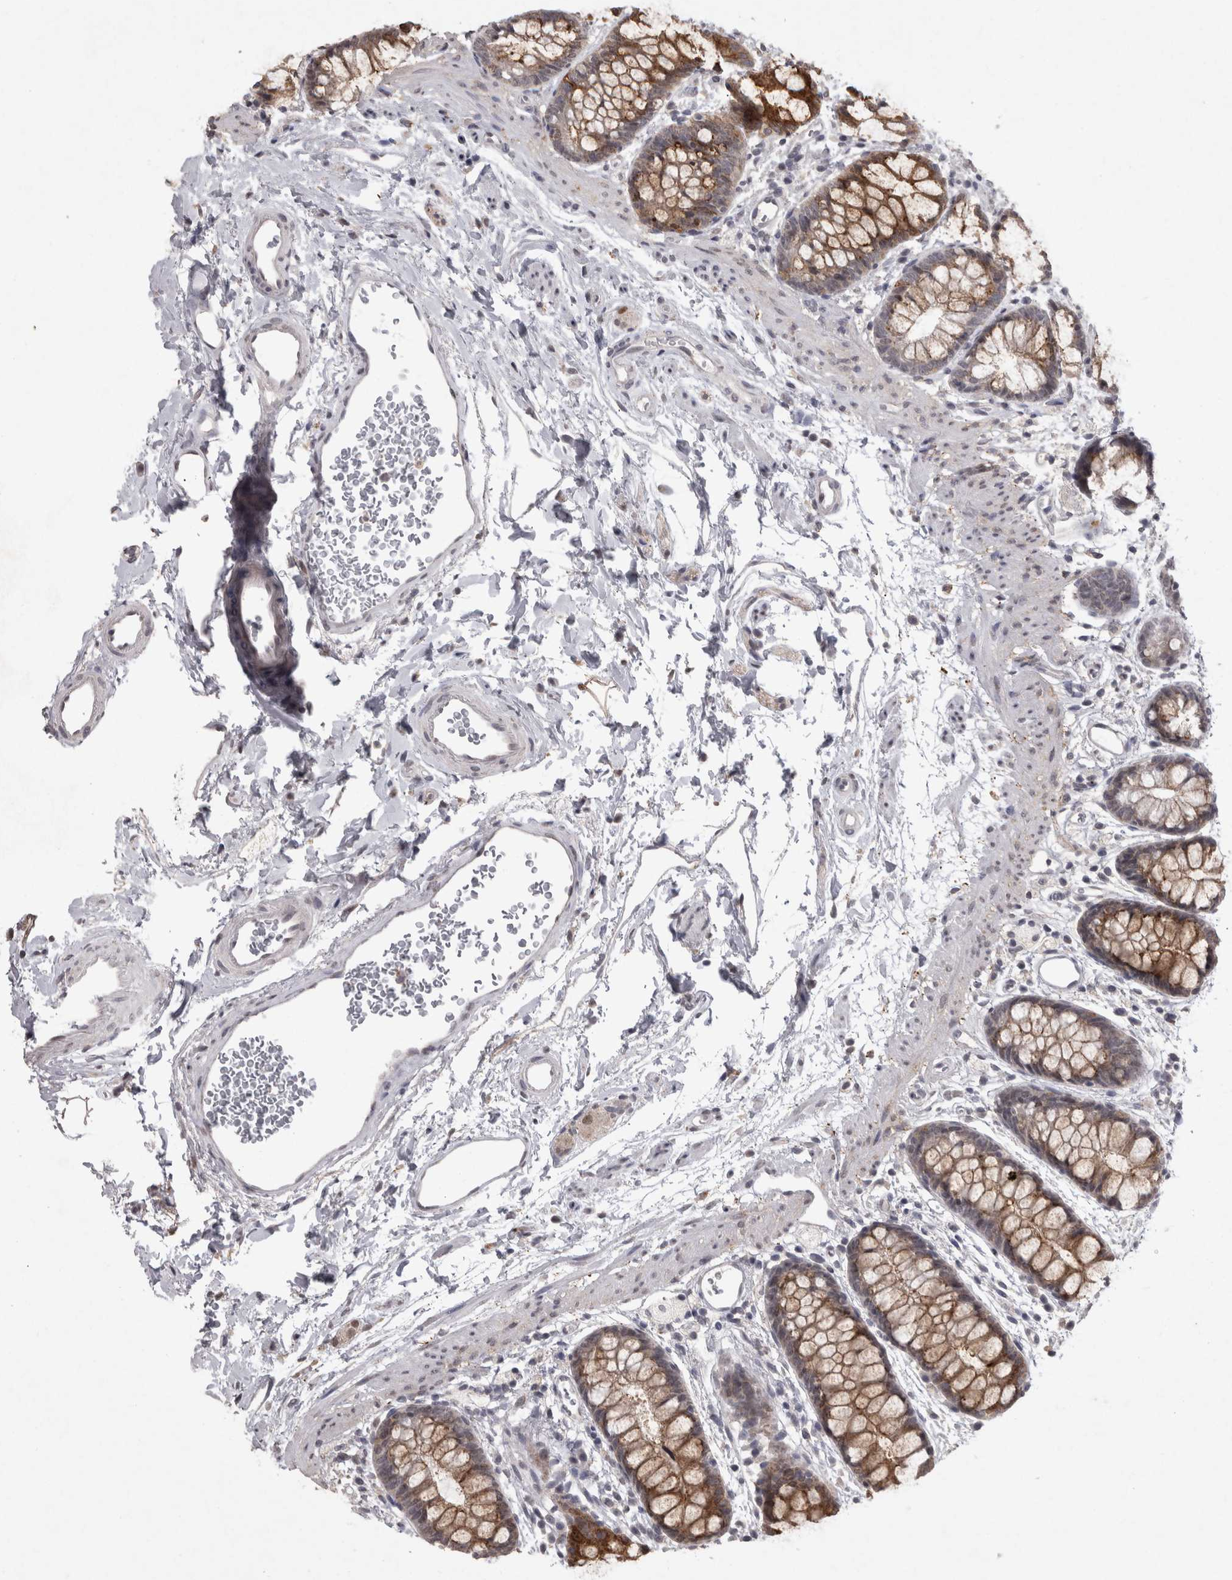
{"staining": {"intensity": "strong", "quantity": ">75%", "location": "cytoplasmic/membranous"}, "tissue": "rectum", "cell_type": "Glandular cells", "image_type": "normal", "snomed": [{"axis": "morphology", "description": "Normal tissue, NOS"}, {"axis": "topography", "description": "Rectum"}], "caption": "IHC (DAB (3,3'-diaminobenzidine)) staining of normal rectum demonstrates strong cytoplasmic/membranous protein expression in approximately >75% of glandular cells. The staining was performed using DAB to visualize the protein expression in brown, while the nuclei were stained in blue with hematoxylin (Magnification: 20x).", "gene": "MEP1A", "patient": {"sex": "female", "age": 65}}